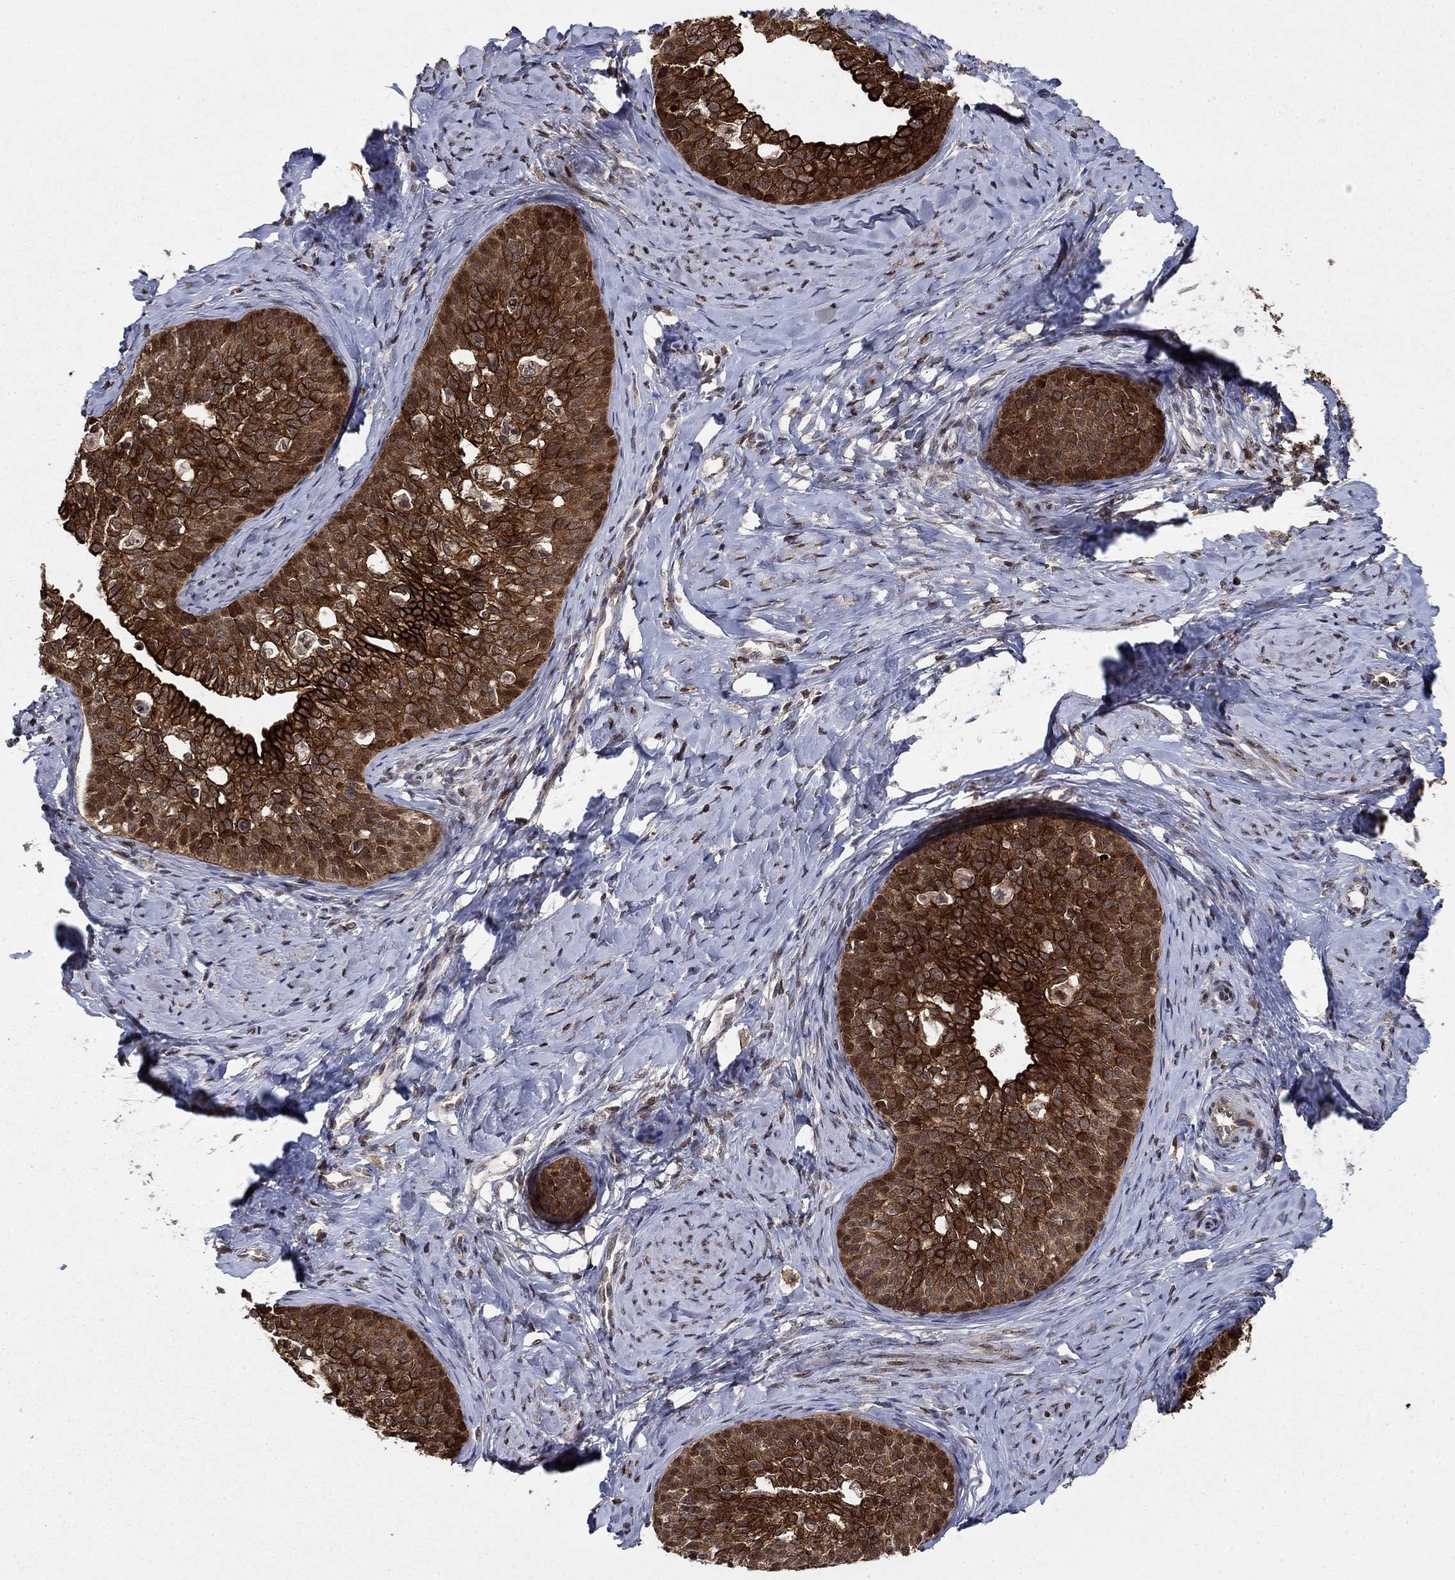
{"staining": {"intensity": "strong", "quantity": ">75%", "location": "cytoplasmic/membranous,nuclear"}, "tissue": "cervical cancer", "cell_type": "Tumor cells", "image_type": "cancer", "snomed": [{"axis": "morphology", "description": "Squamous cell carcinoma, NOS"}, {"axis": "topography", "description": "Cervix"}], "caption": "Tumor cells show high levels of strong cytoplasmic/membranous and nuclear staining in about >75% of cells in squamous cell carcinoma (cervical).", "gene": "CCDC66", "patient": {"sex": "female", "age": 51}}